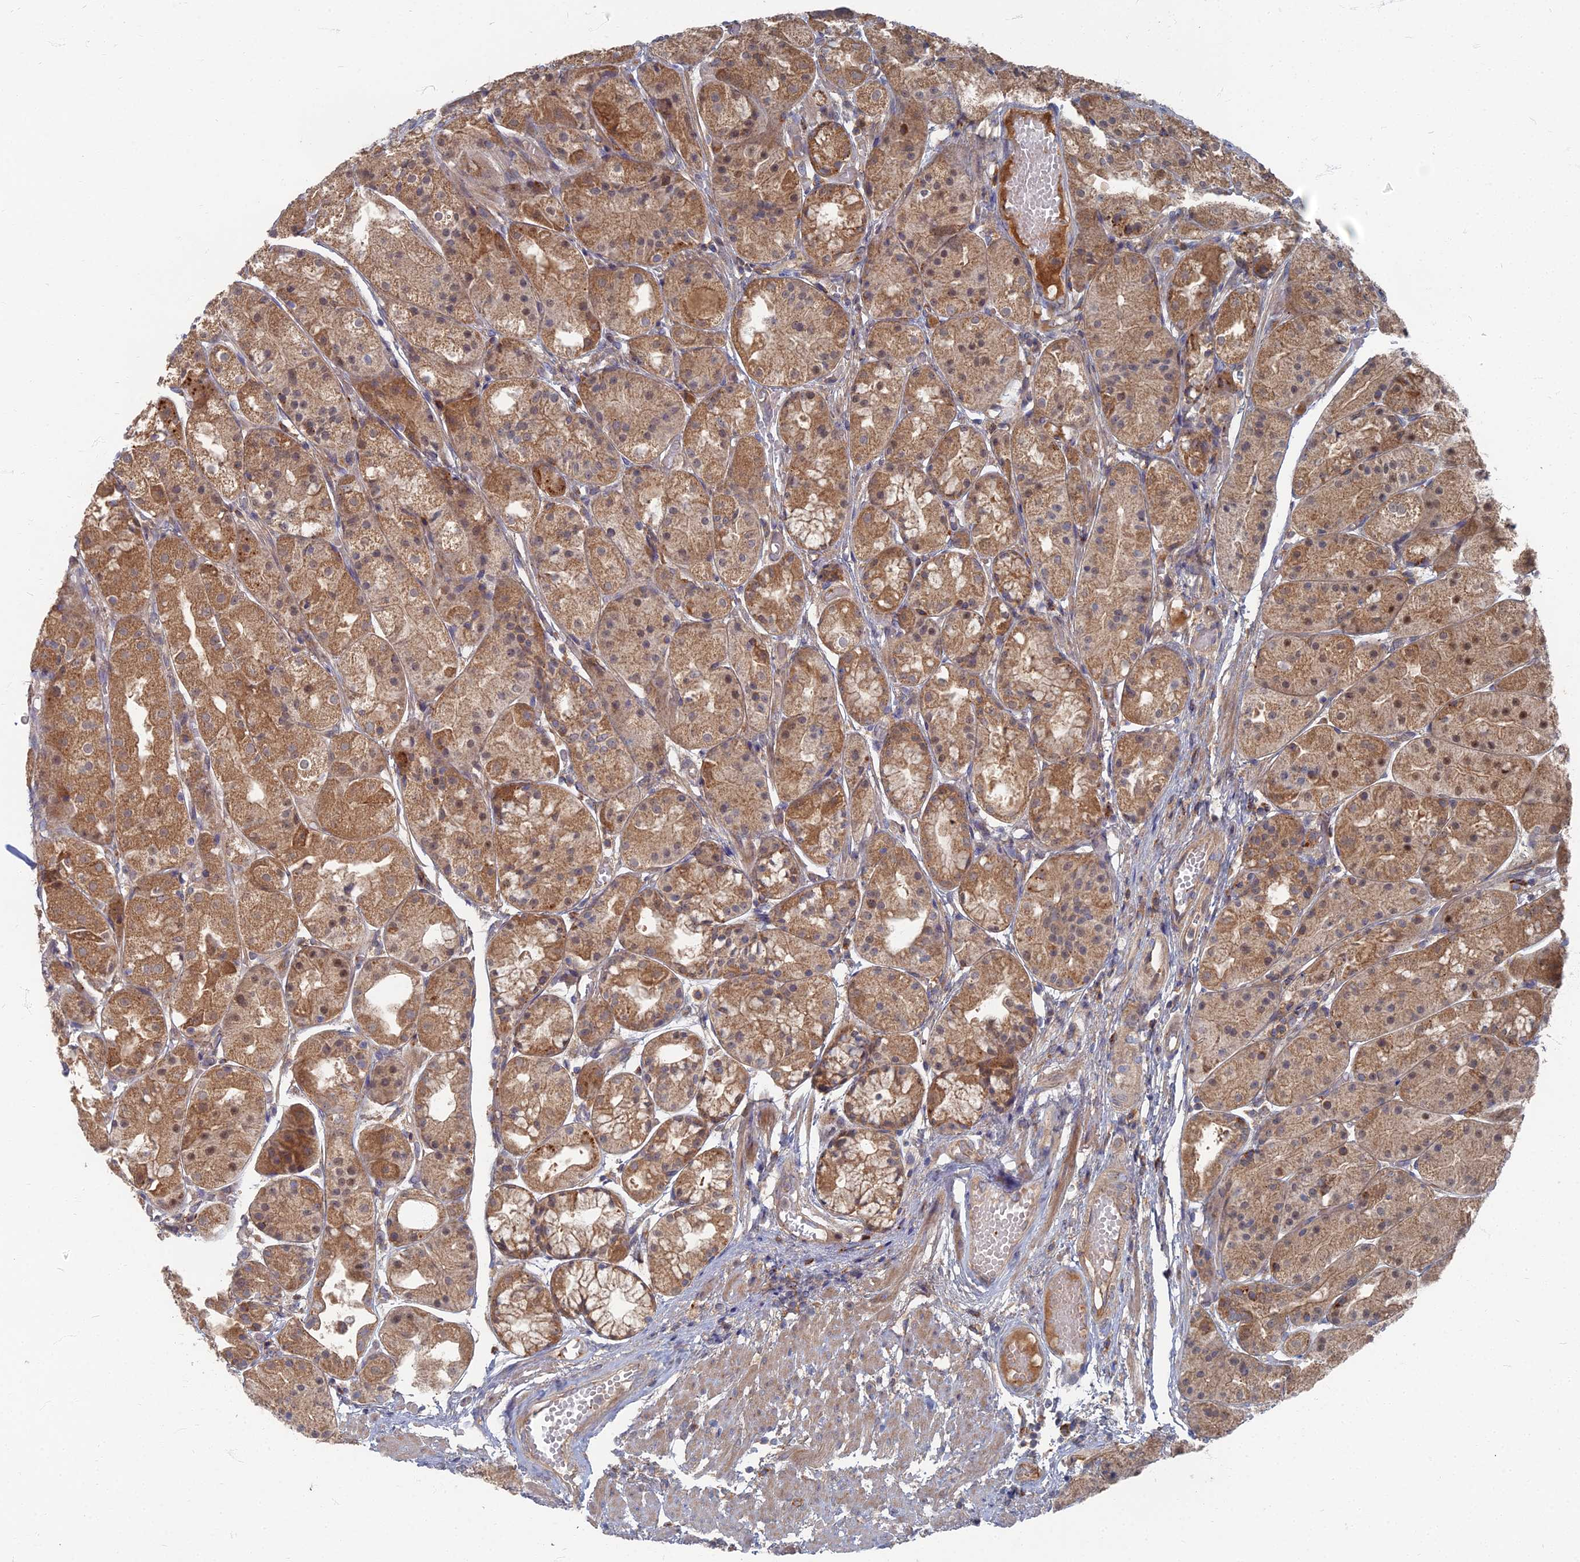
{"staining": {"intensity": "strong", "quantity": ">75%", "location": "cytoplasmic/membranous,nuclear"}, "tissue": "stomach", "cell_type": "Glandular cells", "image_type": "normal", "snomed": [{"axis": "morphology", "description": "Normal tissue, NOS"}, {"axis": "topography", "description": "Stomach, upper"}], "caption": "Immunohistochemistry photomicrograph of unremarkable stomach stained for a protein (brown), which reveals high levels of strong cytoplasmic/membranous,nuclear staining in about >75% of glandular cells.", "gene": "PPCDC", "patient": {"sex": "male", "age": 72}}